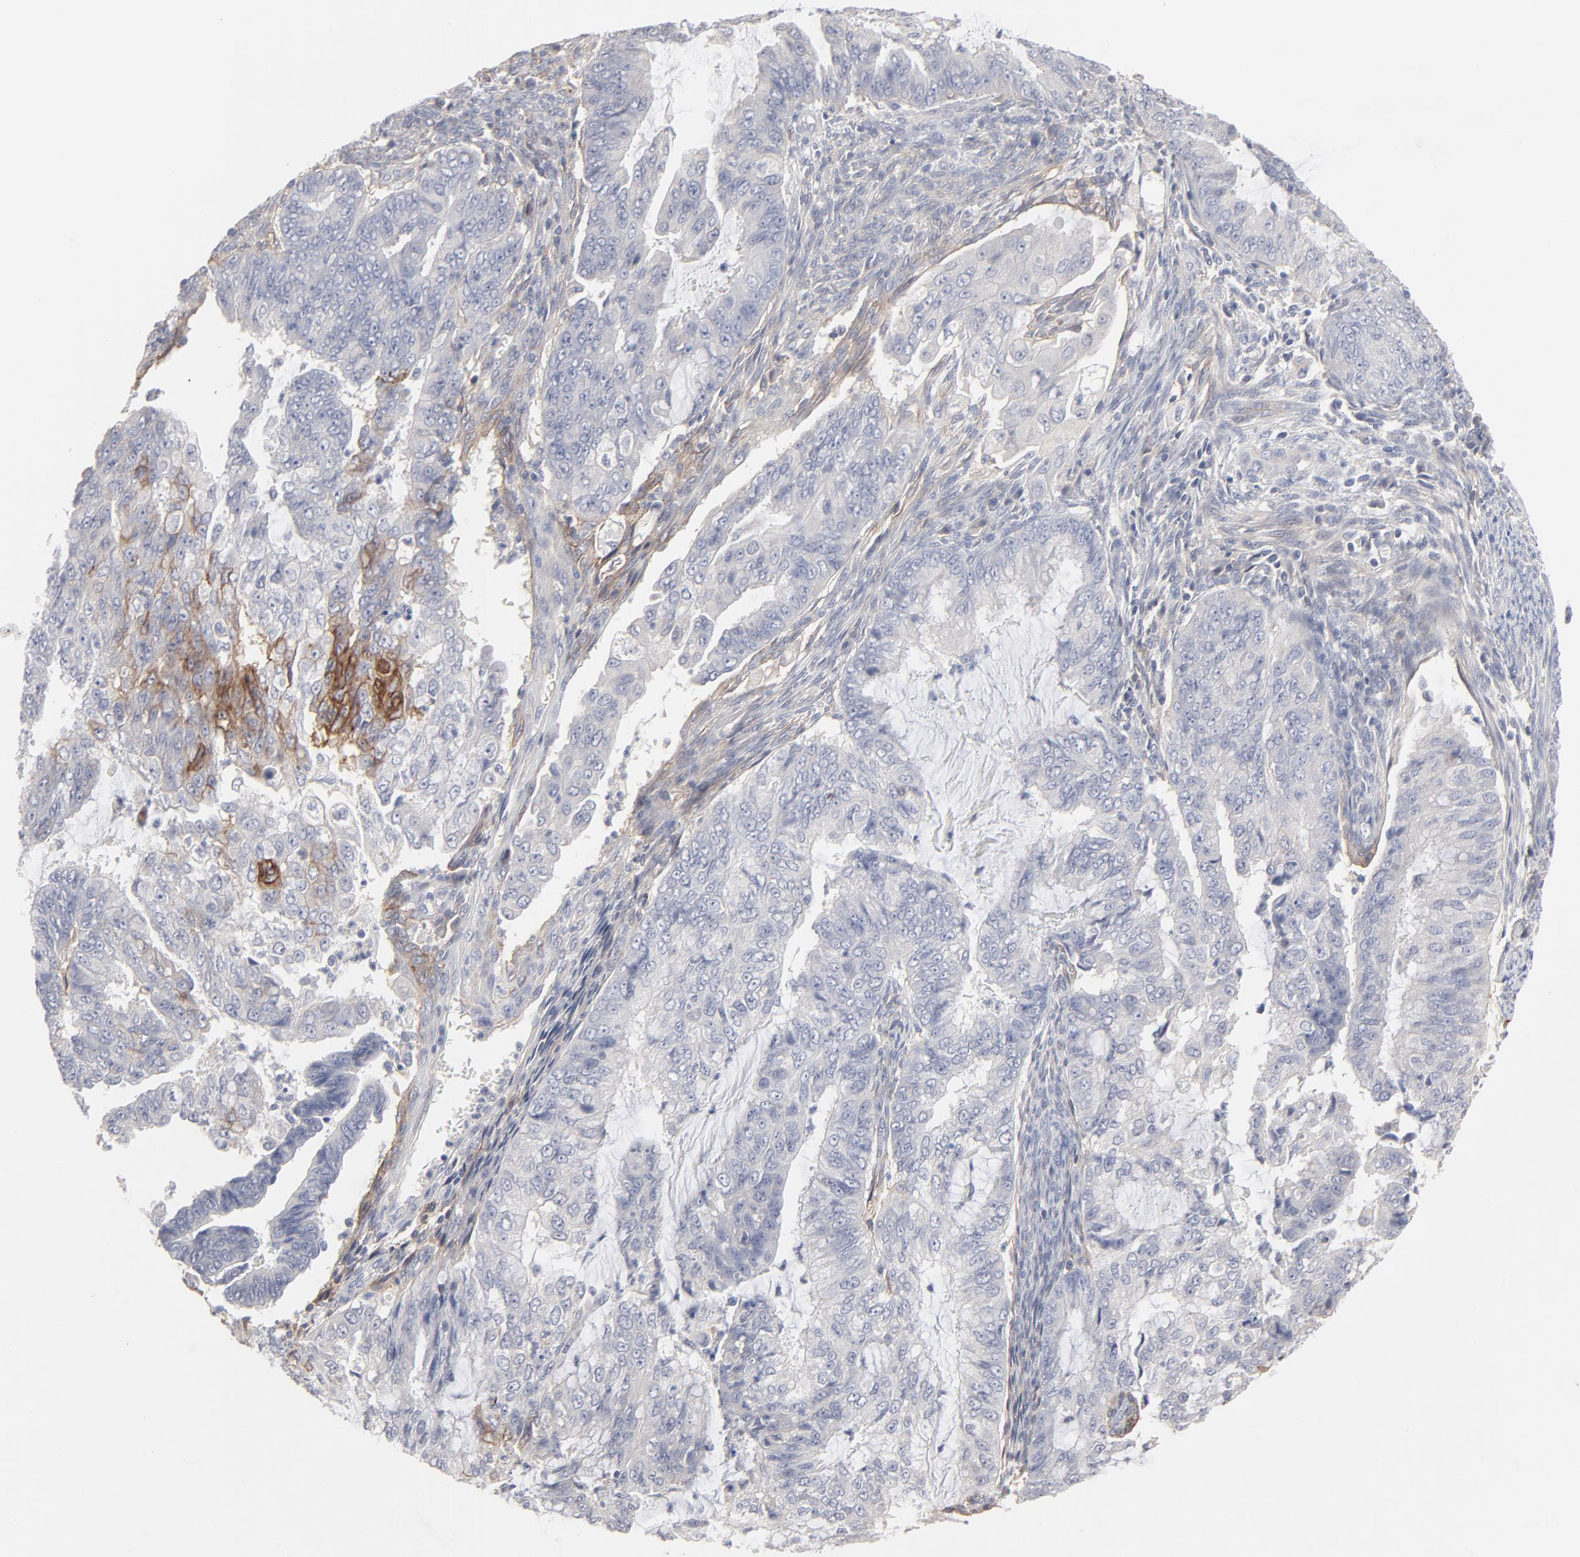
{"staining": {"intensity": "moderate", "quantity": "<25%", "location": "cytoplasmic/membranous"}, "tissue": "endometrial cancer", "cell_type": "Tumor cells", "image_type": "cancer", "snomed": [{"axis": "morphology", "description": "Adenocarcinoma, NOS"}, {"axis": "topography", "description": "Endometrium"}], "caption": "High-magnification brightfield microscopy of endometrial cancer stained with DAB (3,3'-diaminobenzidine) (brown) and counterstained with hematoxylin (blue). tumor cells exhibit moderate cytoplasmic/membranous expression is seen in approximately<25% of cells.", "gene": "SLC16A1", "patient": {"sex": "female", "age": 75}}